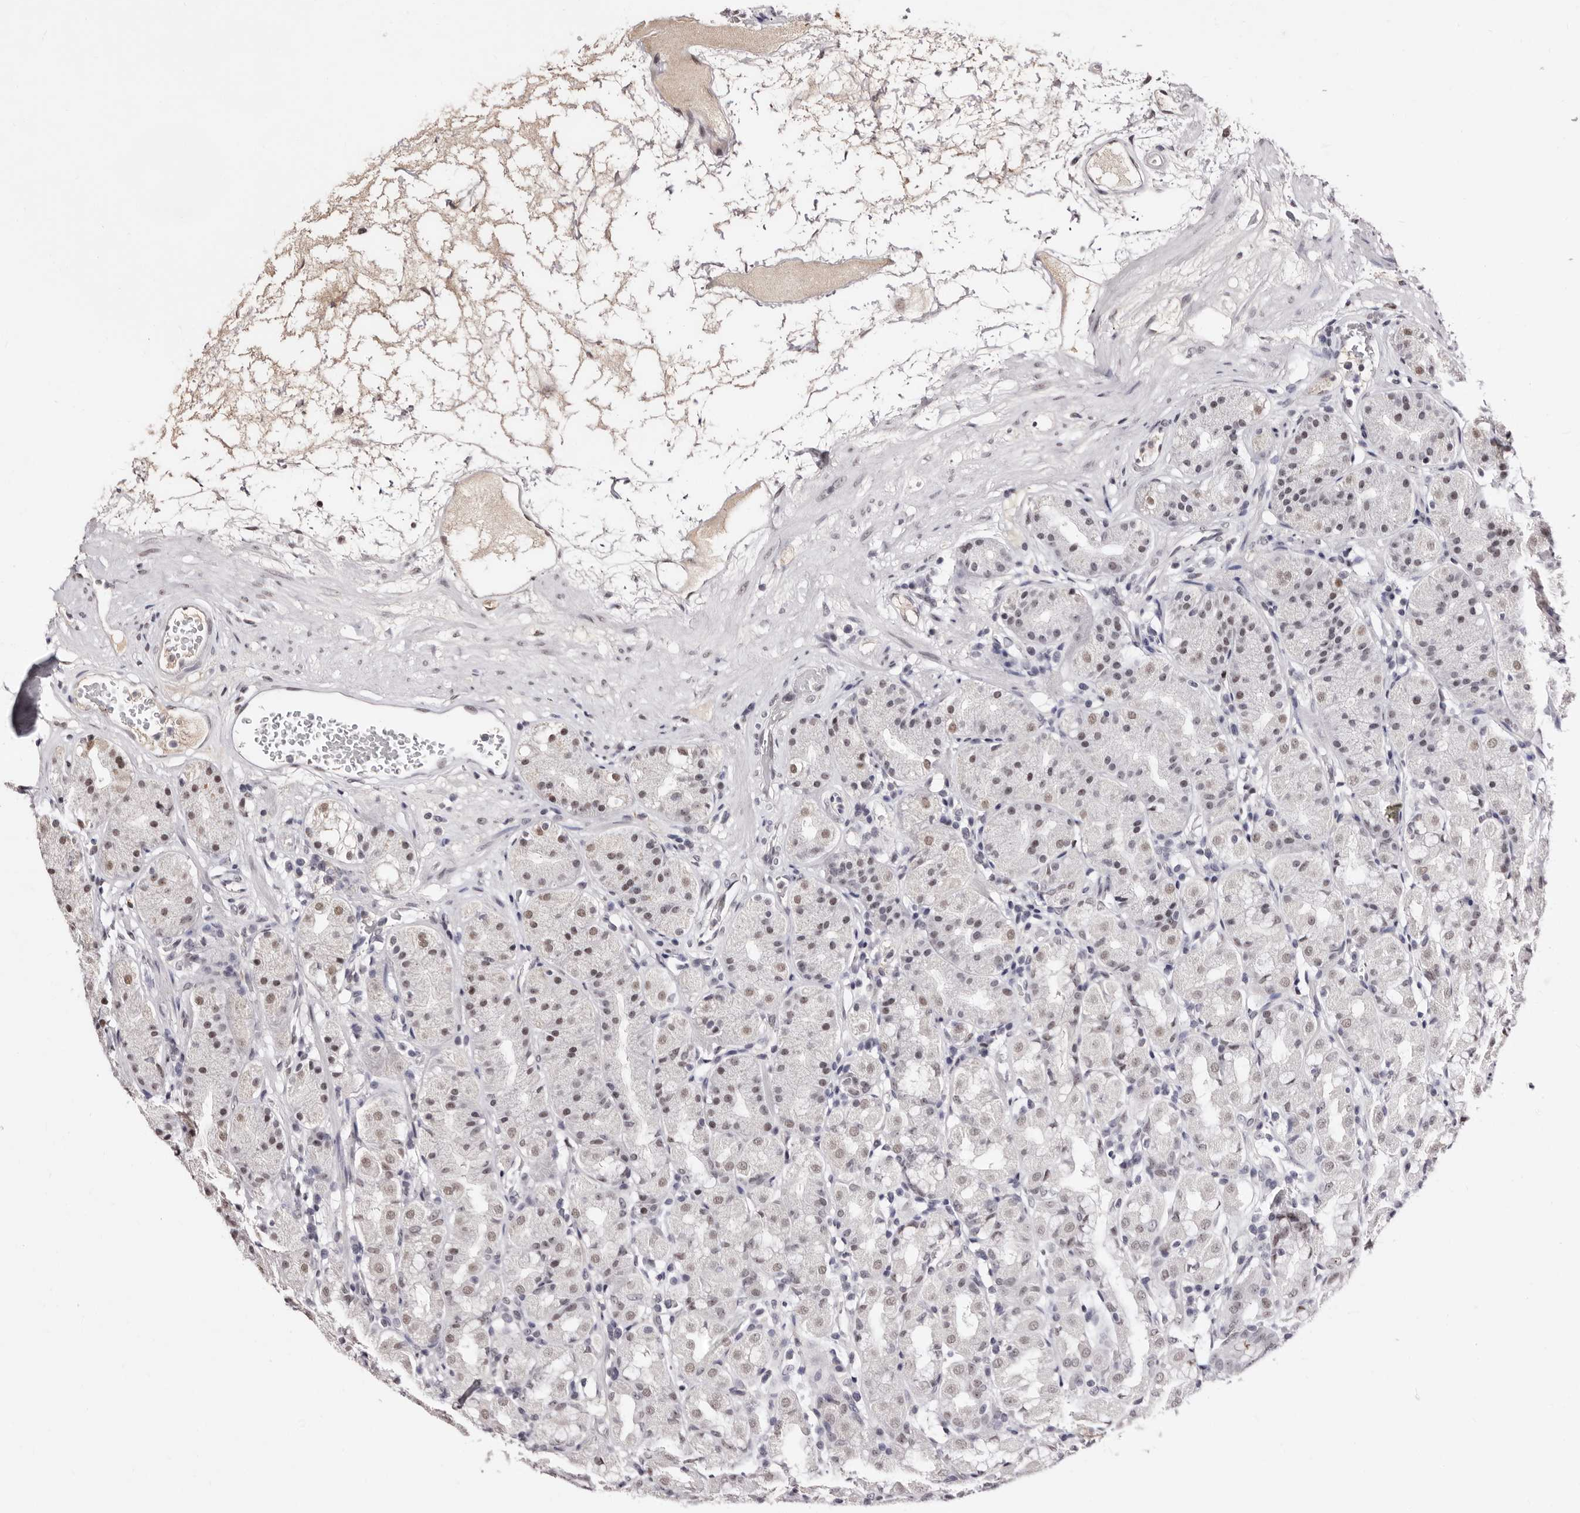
{"staining": {"intensity": "moderate", "quantity": "<25%", "location": "nuclear"}, "tissue": "stomach", "cell_type": "Glandular cells", "image_type": "normal", "snomed": [{"axis": "morphology", "description": "Normal tissue, NOS"}, {"axis": "topography", "description": "Stomach, lower"}], "caption": "Brown immunohistochemical staining in benign stomach demonstrates moderate nuclear expression in approximately <25% of glandular cells.", "gene": "ANAPC11", "patient": {"sex": "female", "age": 56}}